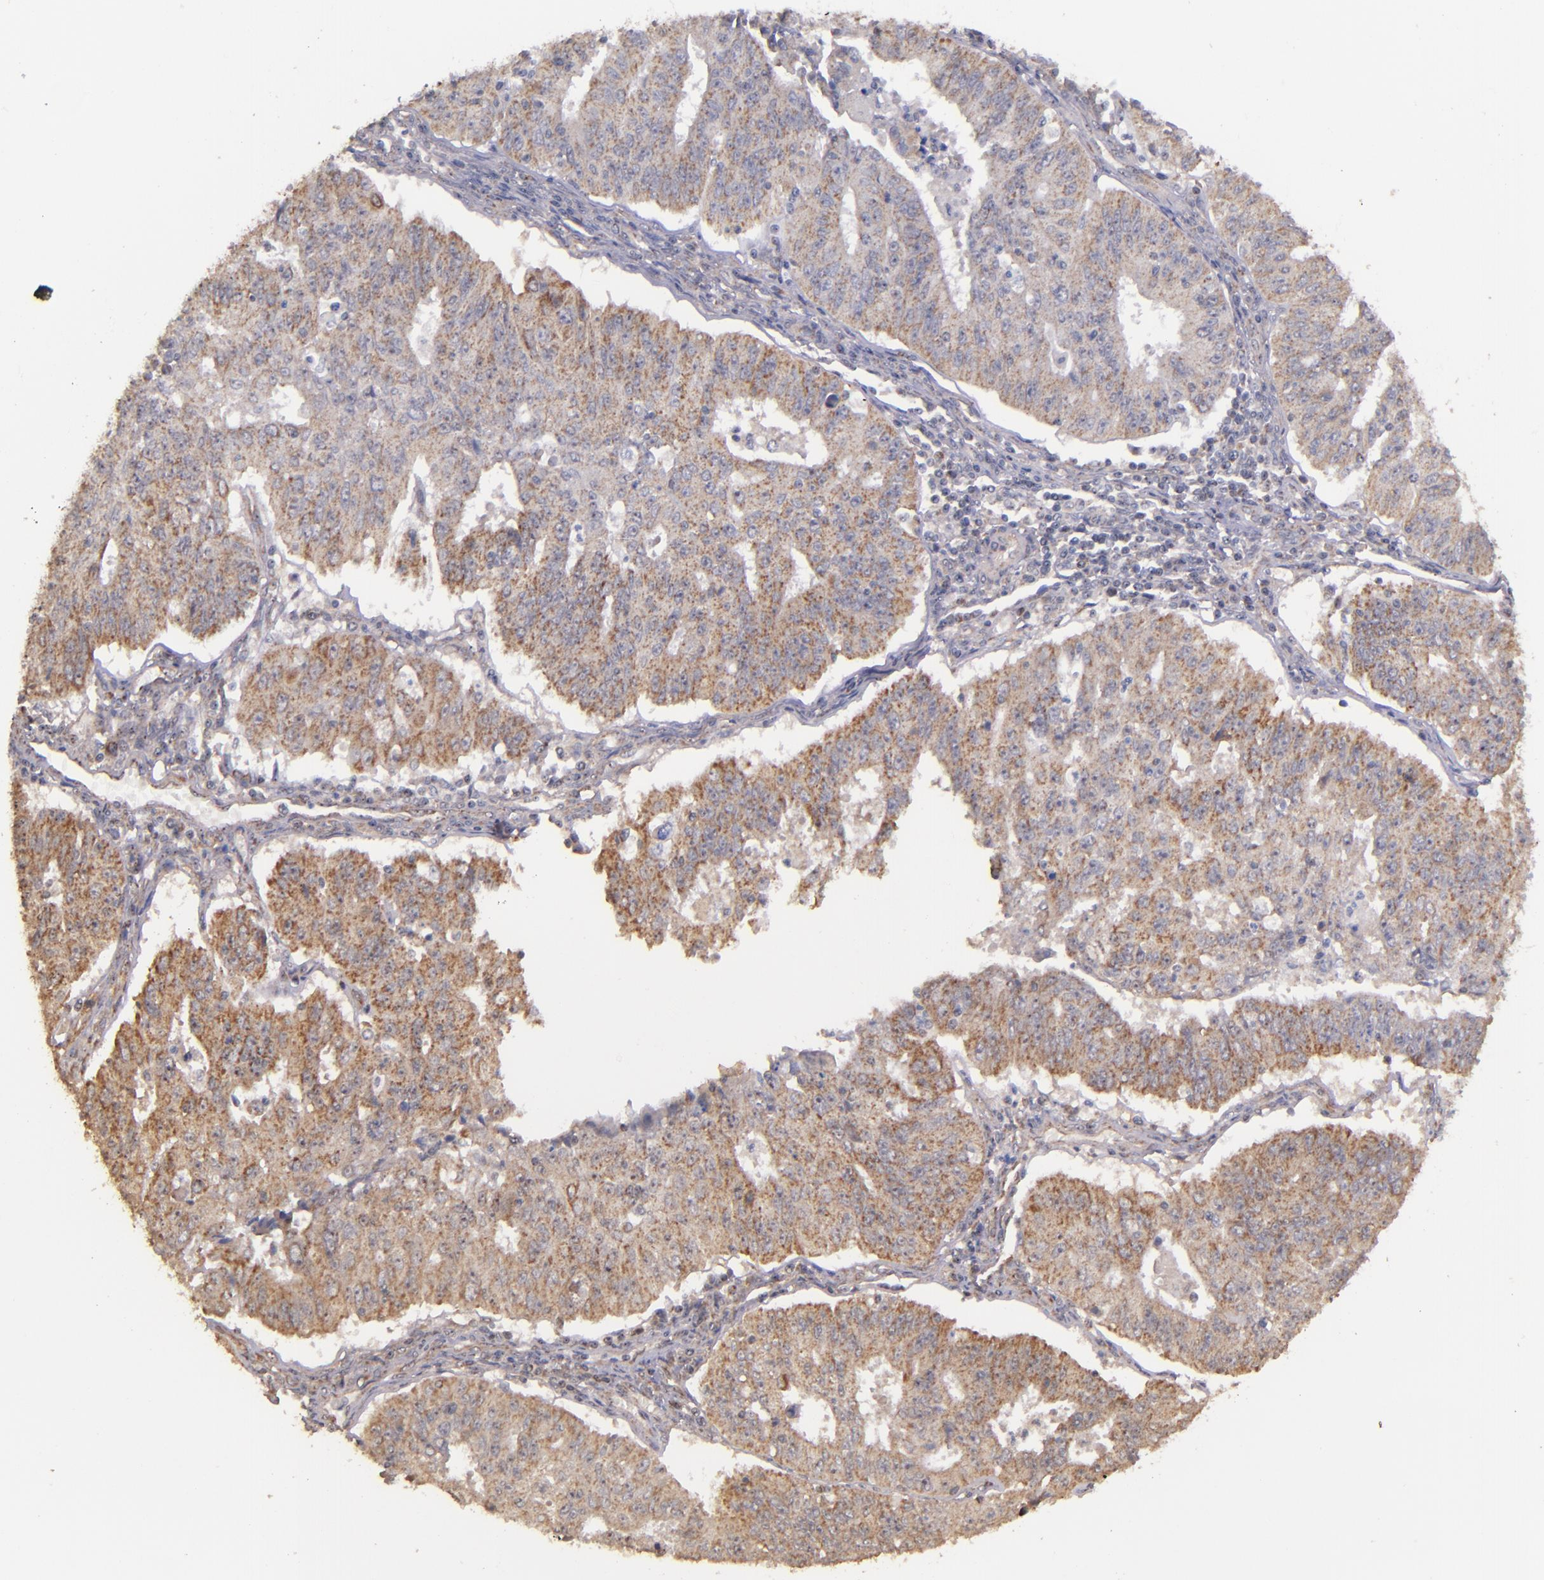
{"staining": {"intensity": "moderate", "quantity": ">75%", "location": "cytoplasmic/membranous"}, "tissue": "endometrial cancer", "cell_type": "Tumor cells", "image_type": "cancer", "snomed": [{"axis": "morphology", "description": "Adenocarcinoma, NOS"}, {"axis": "topography", "description": "Endometrium"}], "caption": "This photomicrograph exhibits endometrial adenocarcinoma stained with immunohistochemistry (IHC) to label a protein in brown. The cytoplasmic/membranous of tumor cells show moderate positivity for the protein. Nuclei are counter-stained blue.", "gene": "SHC1", "patient": {"sex": "female", "age": 42}}